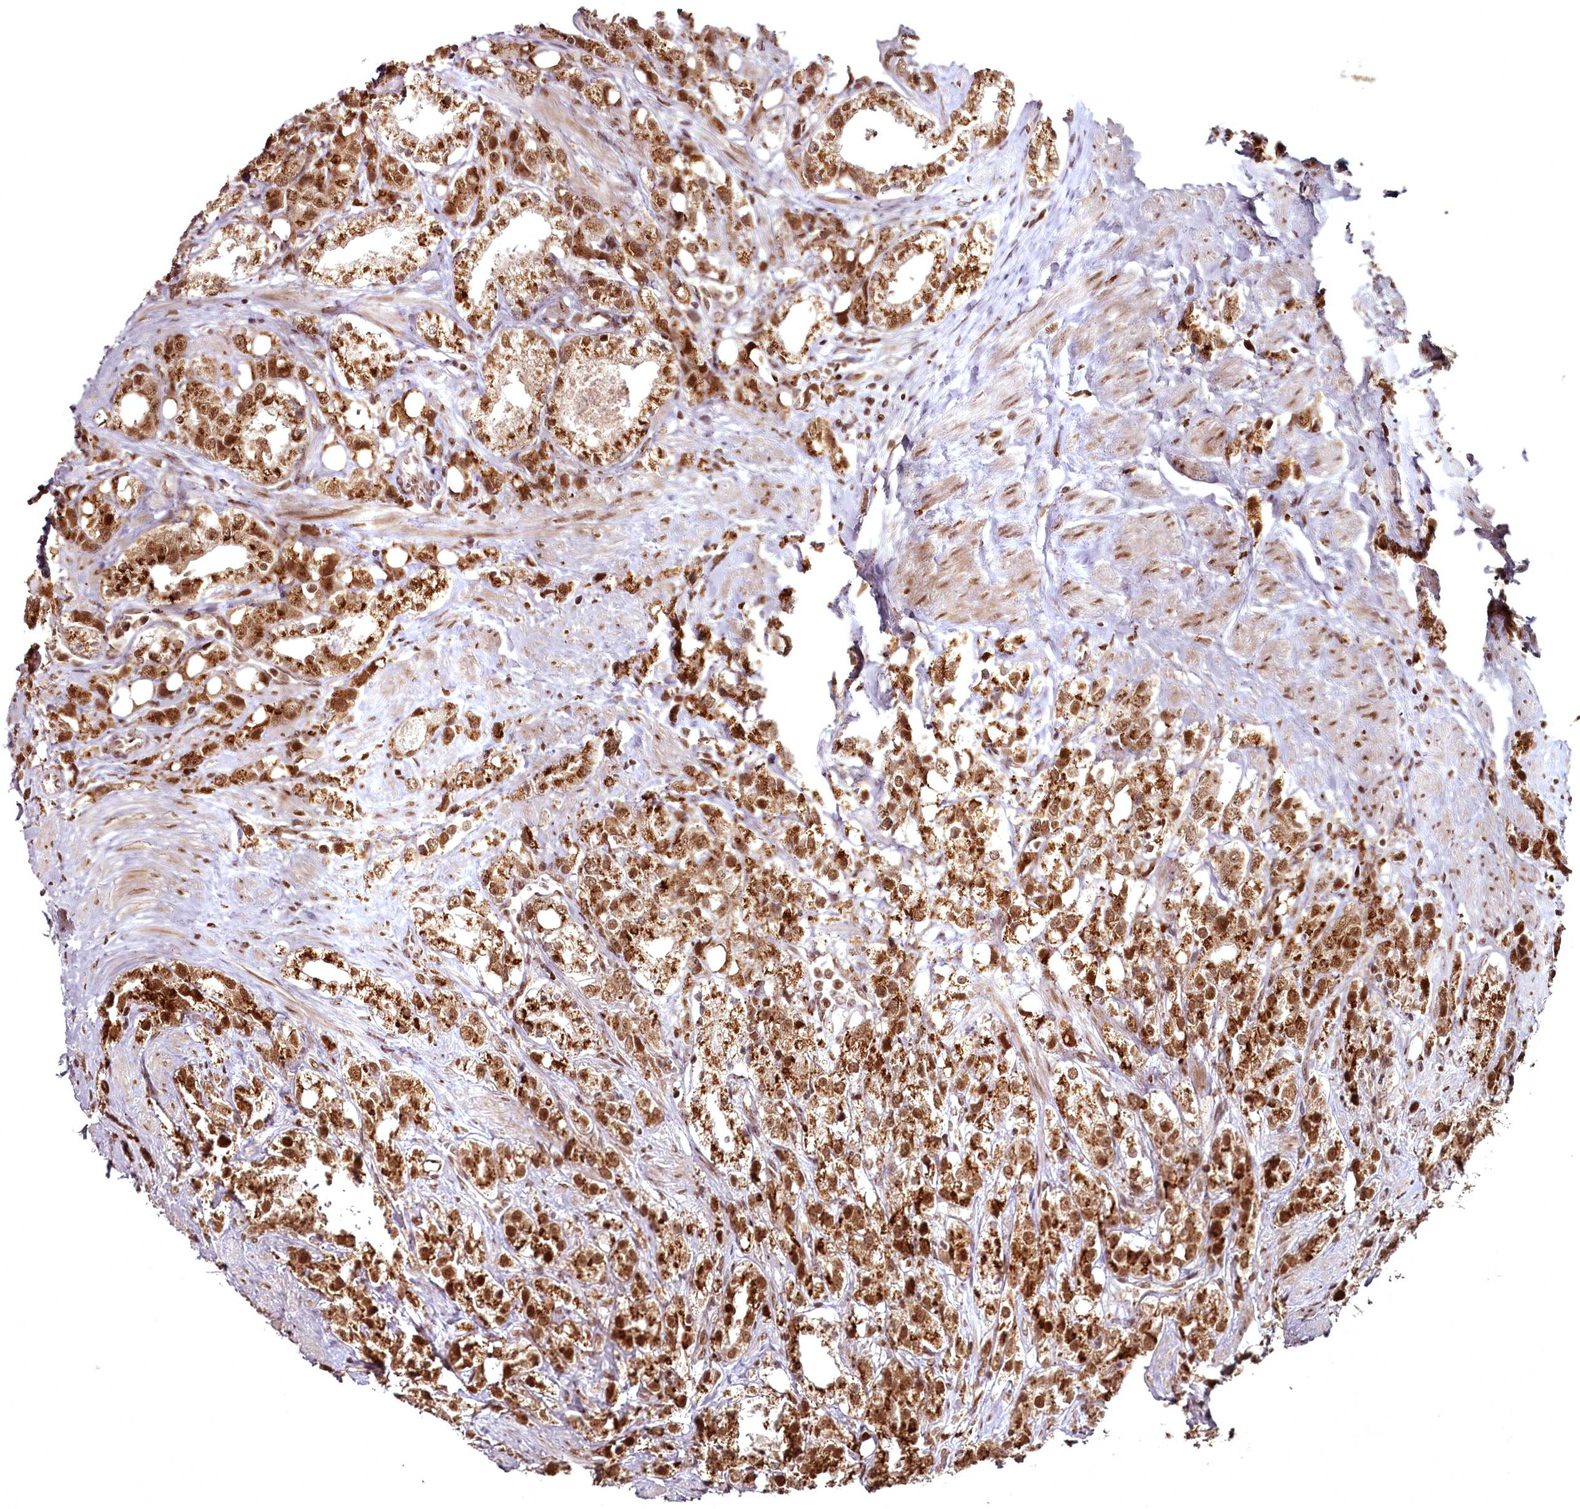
{"staining": {"intensity": "moderate", "quantity": ">75%", "location": "cytoplasmic/membranous,nuclear"}, "tissue": "prostate cancer", "cell_type": "Tumor cells", "image_type": "cancer", "snomed": [{"axis": "morphology", "description": "Adenocarcinoma, NOS"}, {"axis": "topography", "description": "Prostate"}], "caption": "Brown immunohistochemical staining in prostate adenocarcinoma reveals moderate cytoplasmic/membranous and nuclear expression in about >75% of tumor cells.", "gene": "CEP83", "patient": {"sex": "male", "age": 79}}